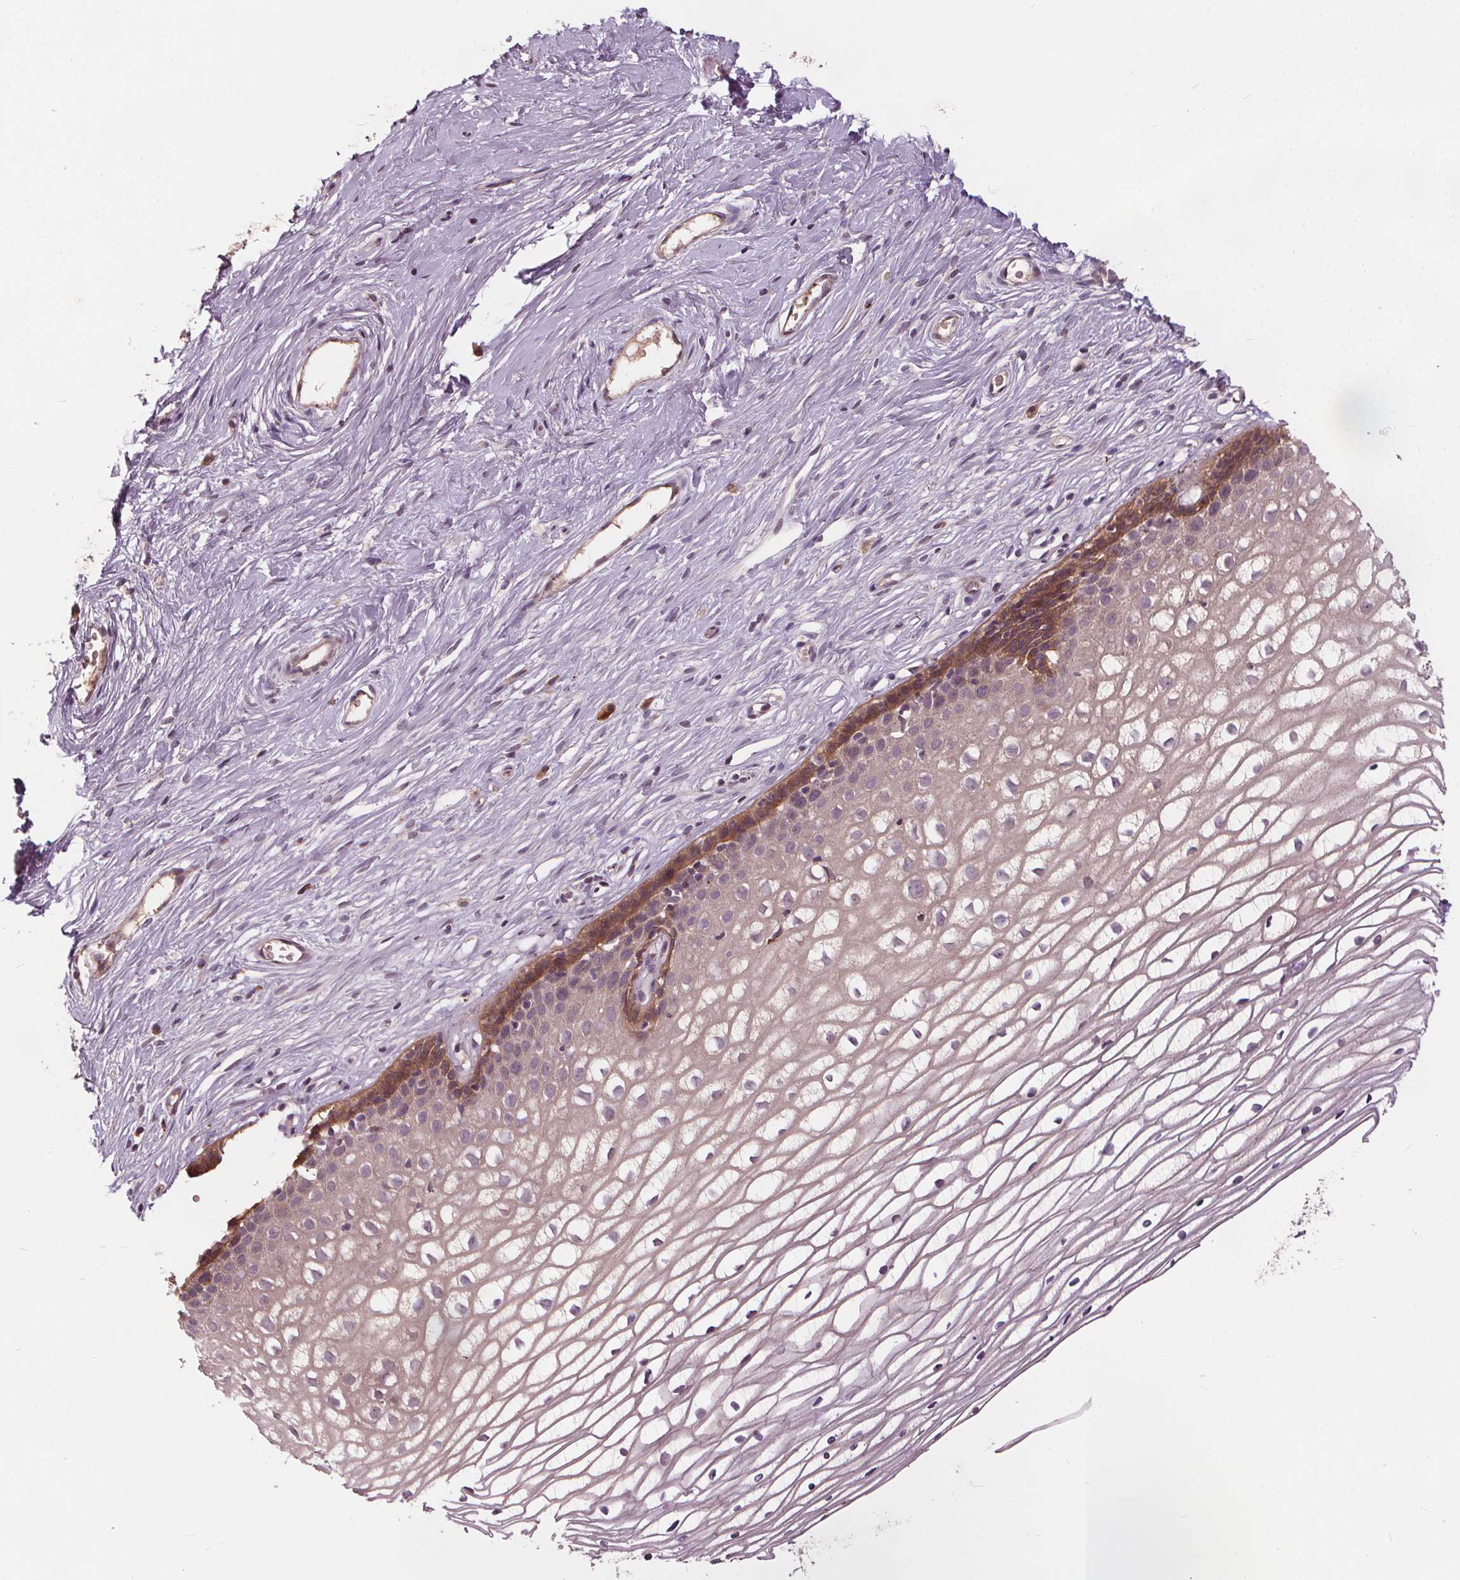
{"staining": {"intensity": "negative", "quantity": "none", "location": "none"}, "tissue": "cervix", "cell_type": "Glandular cells", "image_type": "normal", "snomed": [{"axis": "morphology", "description": "Normal tissue, NOS"}, {"axis": "topography", "description": "Cervix"}], "caption": "Glandular cells show no significant protein expression in benign cervix.", "gene": "IPO13", "patient": {"sex": "female", "age": 40}}